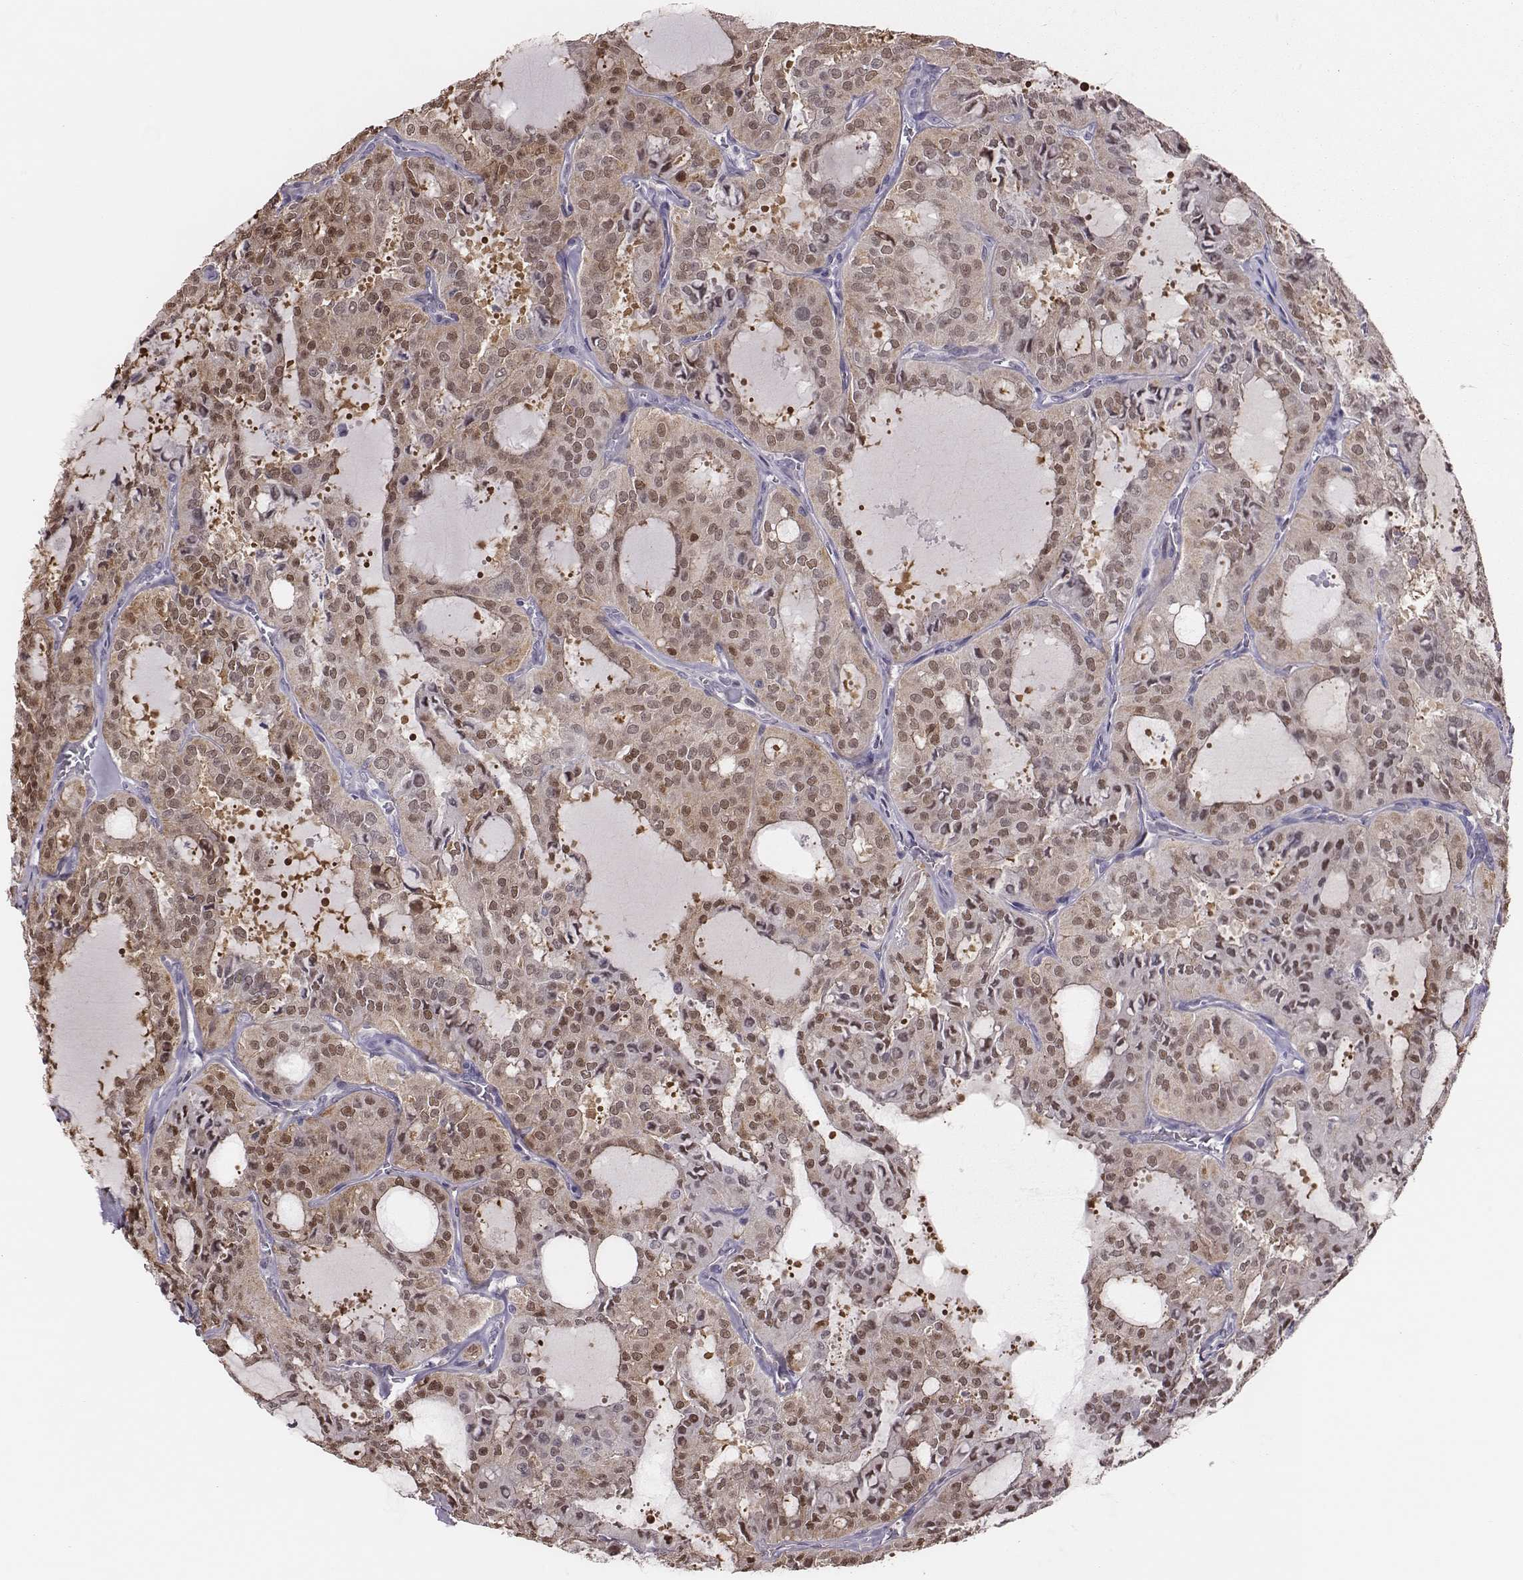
{"staining": {"intensity": "moderate", "quantity": ">75%", "location": "nuclear"}, "tissue": "thyroid cancer", "cell_type": "Tumor cells", "image_type": "cancer", "snomed": [{"axis": "morphology", "description": "Follicular adenoma carcinoma, NOS"}, {"axis": "topography", "description": "Thyroid gland"}], "caption": "High-power microscopy captured an immunohistochemistry (IHC) photomicrograph of thyroid follicular adenoma carcinoma, revealing moderate nuclear expression in approximately >75% of tumor cells. Using DAB (3,3'-diaminobenzidine) (brown) and hematoxylin (blue) stains, captured at high magnification using brightfield microscopy.", "gene": "SCML2", "patient": {"sex": "male", "age": 75}}